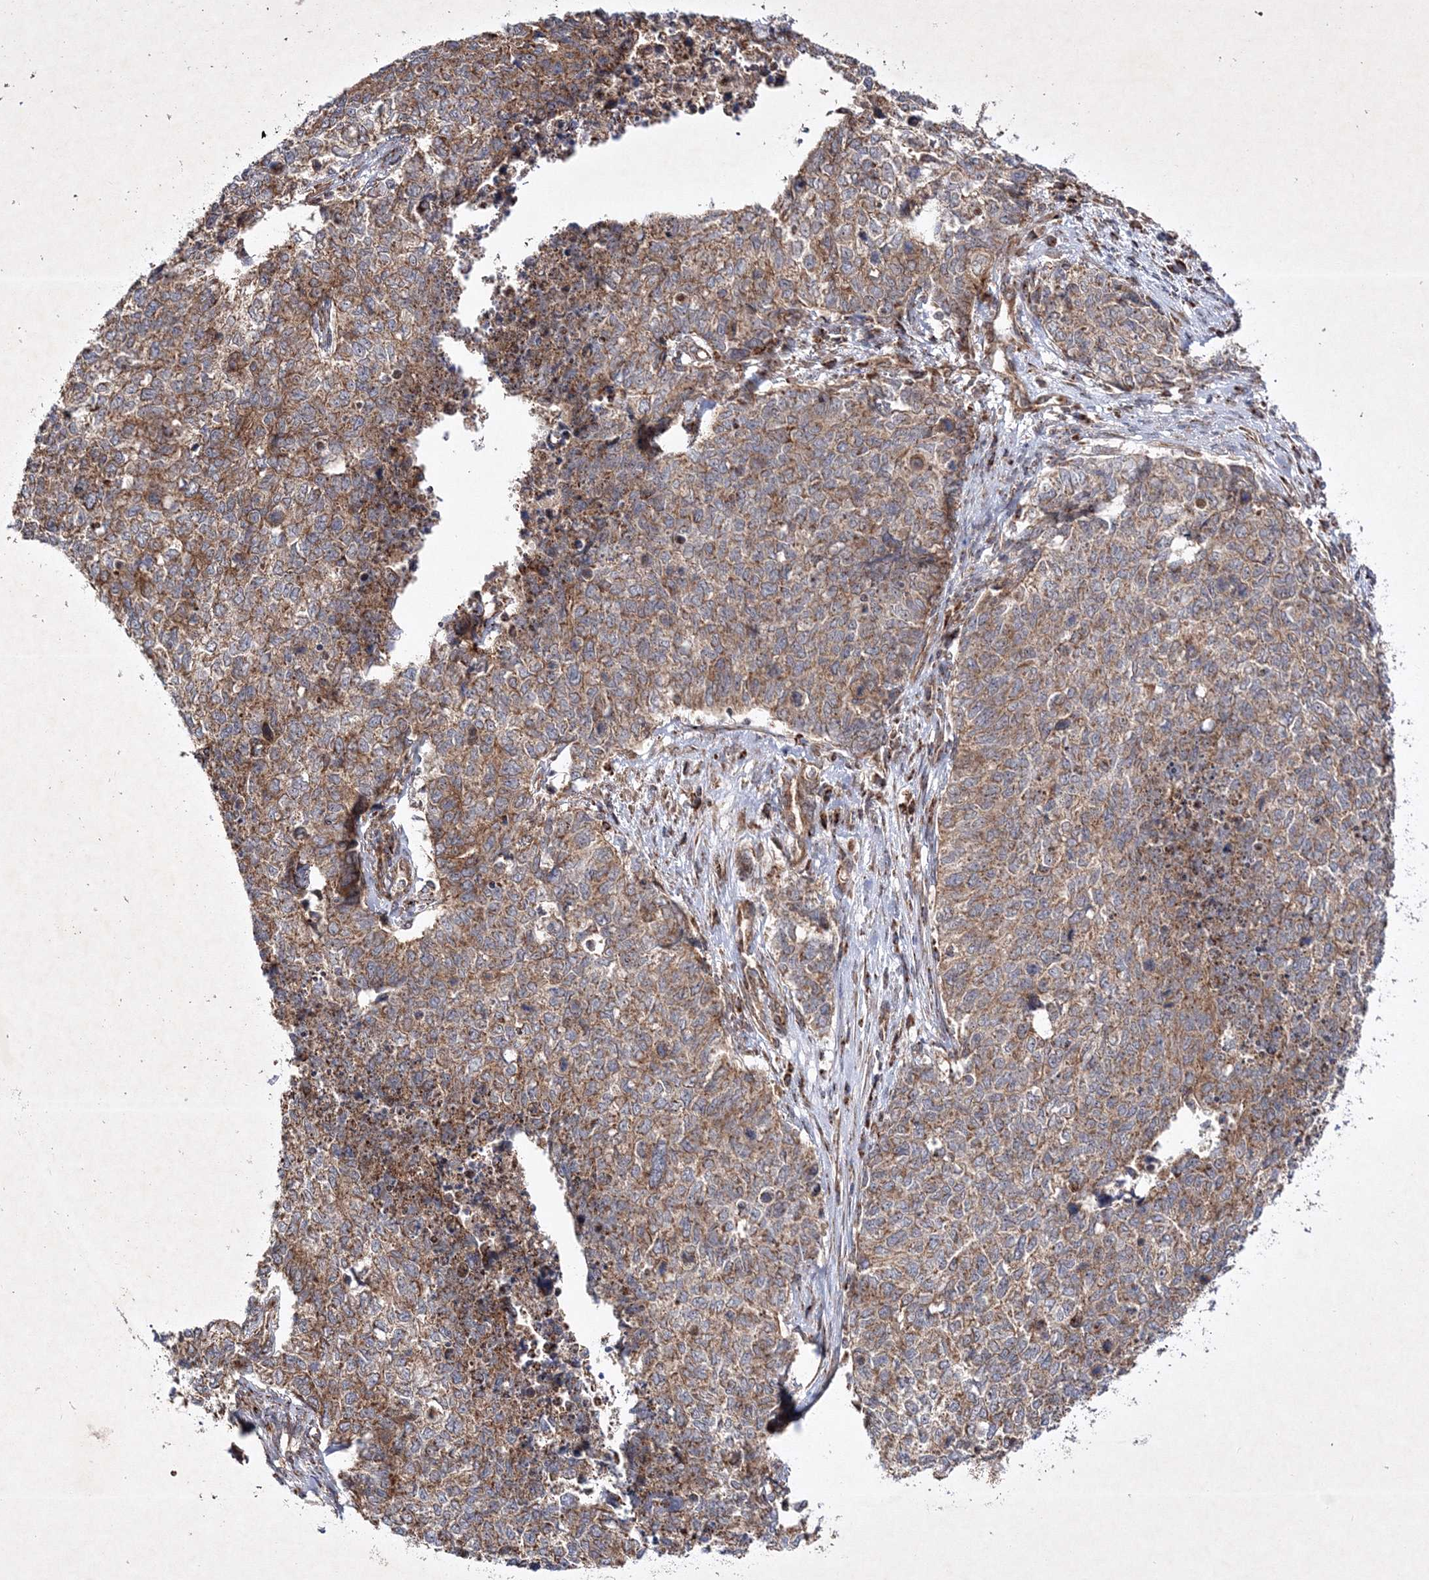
{"staining": {"intensity": "moderate", "quantity": ">75%", "location": "cytoplasmic/membranous"}, "tissue": "cervical cancer", "cell_type": "Tumor cells", "image_type": "cancer", "snomed": [{"axis": "morphology", "description": "Squamous cell carcinoma, NOS"}, {"axis": "topography", "description": "Cervix"}], "caption": "Protein analysis of cervical cancer tissue displays moderate cytoplasmic/membranous positivity in approximately >75% of tumor cells.", "gene": "SCRN3", "patient": {"sex": "female", "age": 63}}